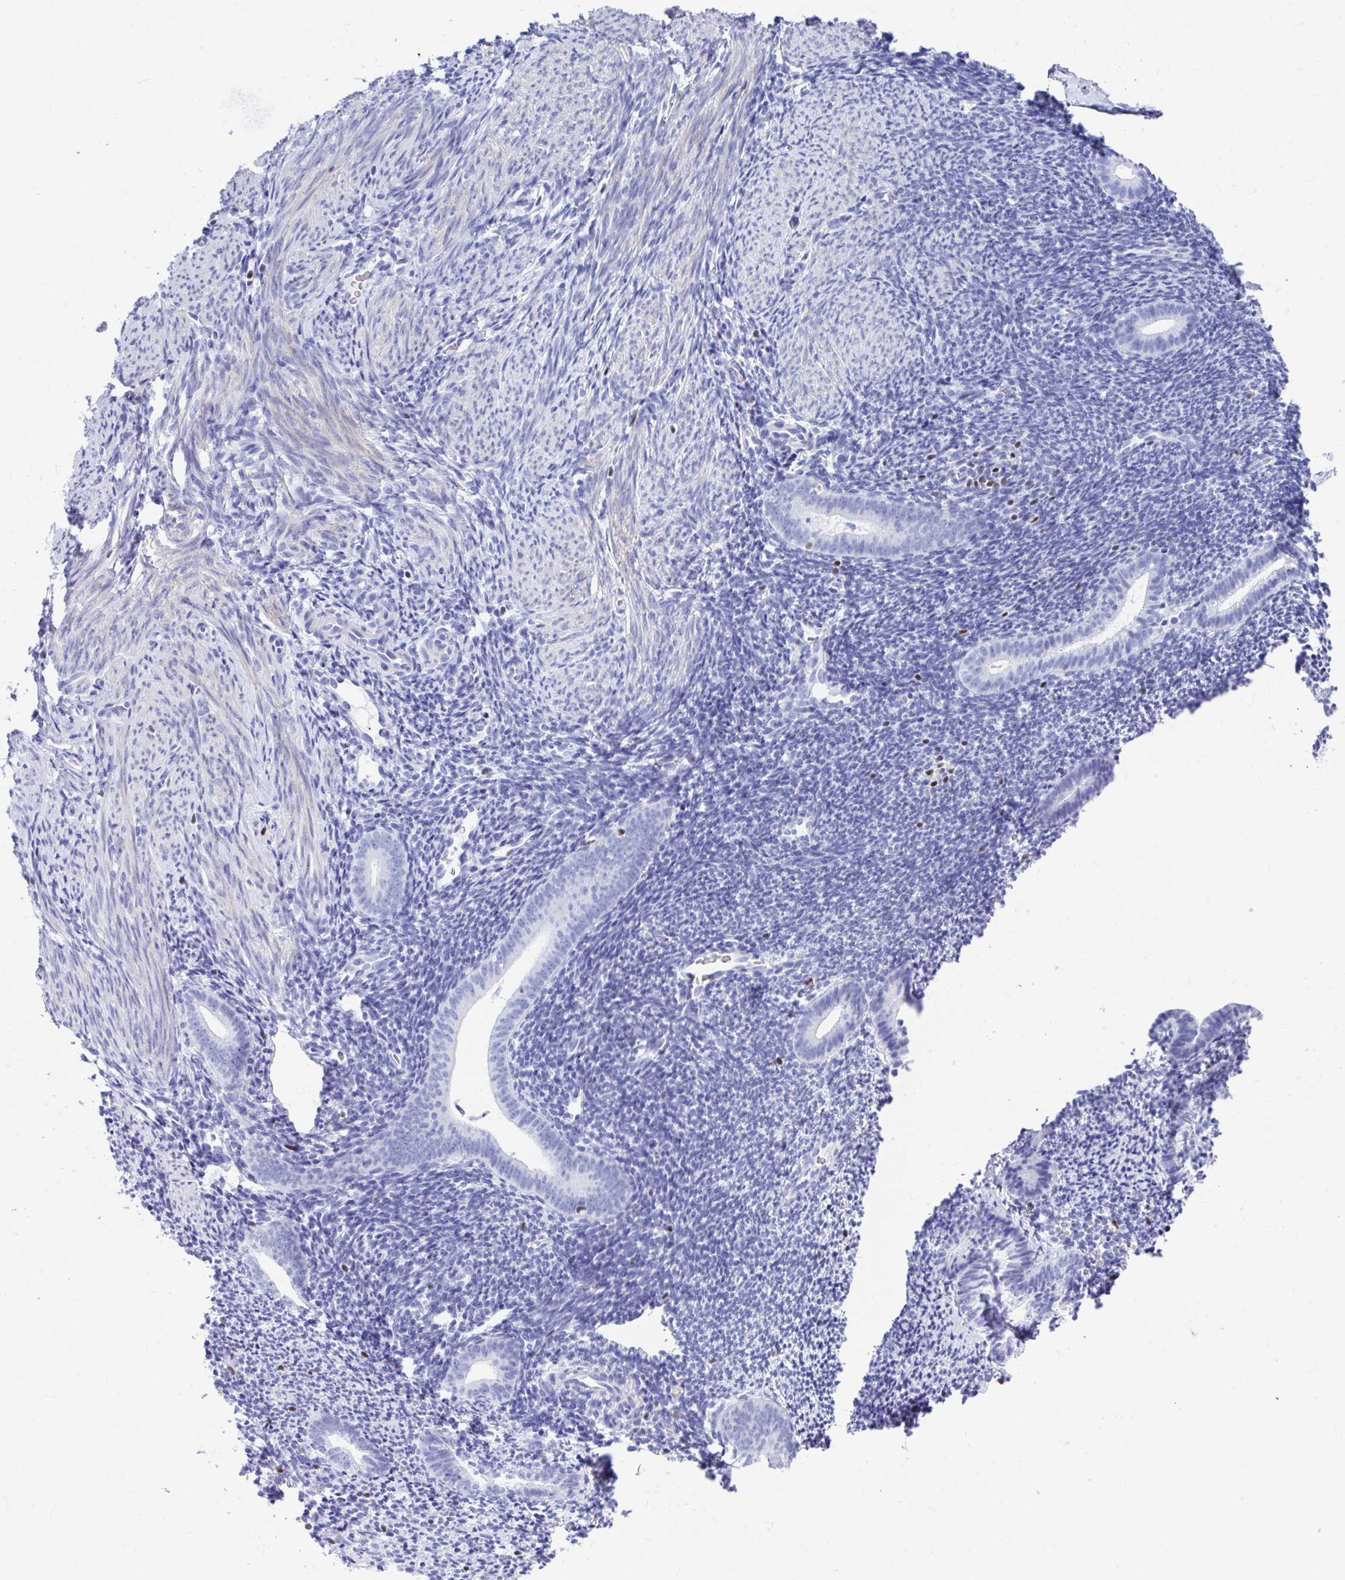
{"staining": {"intensity": "negative", "quantity": "none", "location": "none"}, "tissue": "endometrium", "cell_type": "Cells in endometrial stroma", "image_type": "normal", "snomed": [{"axis": "morphology", "description": "Normal tissue, NOS"}, {"axis": "topography", "description": "Endometrium"}], "caption": "Immunohistochemistry (IHC) image of benign endometrium: human endometrium stained with DAB shows no significant protein staining in cells in endometrial stroma.", "gene": "RUNX3", "patient": {"sex": "female", "age": 39}}